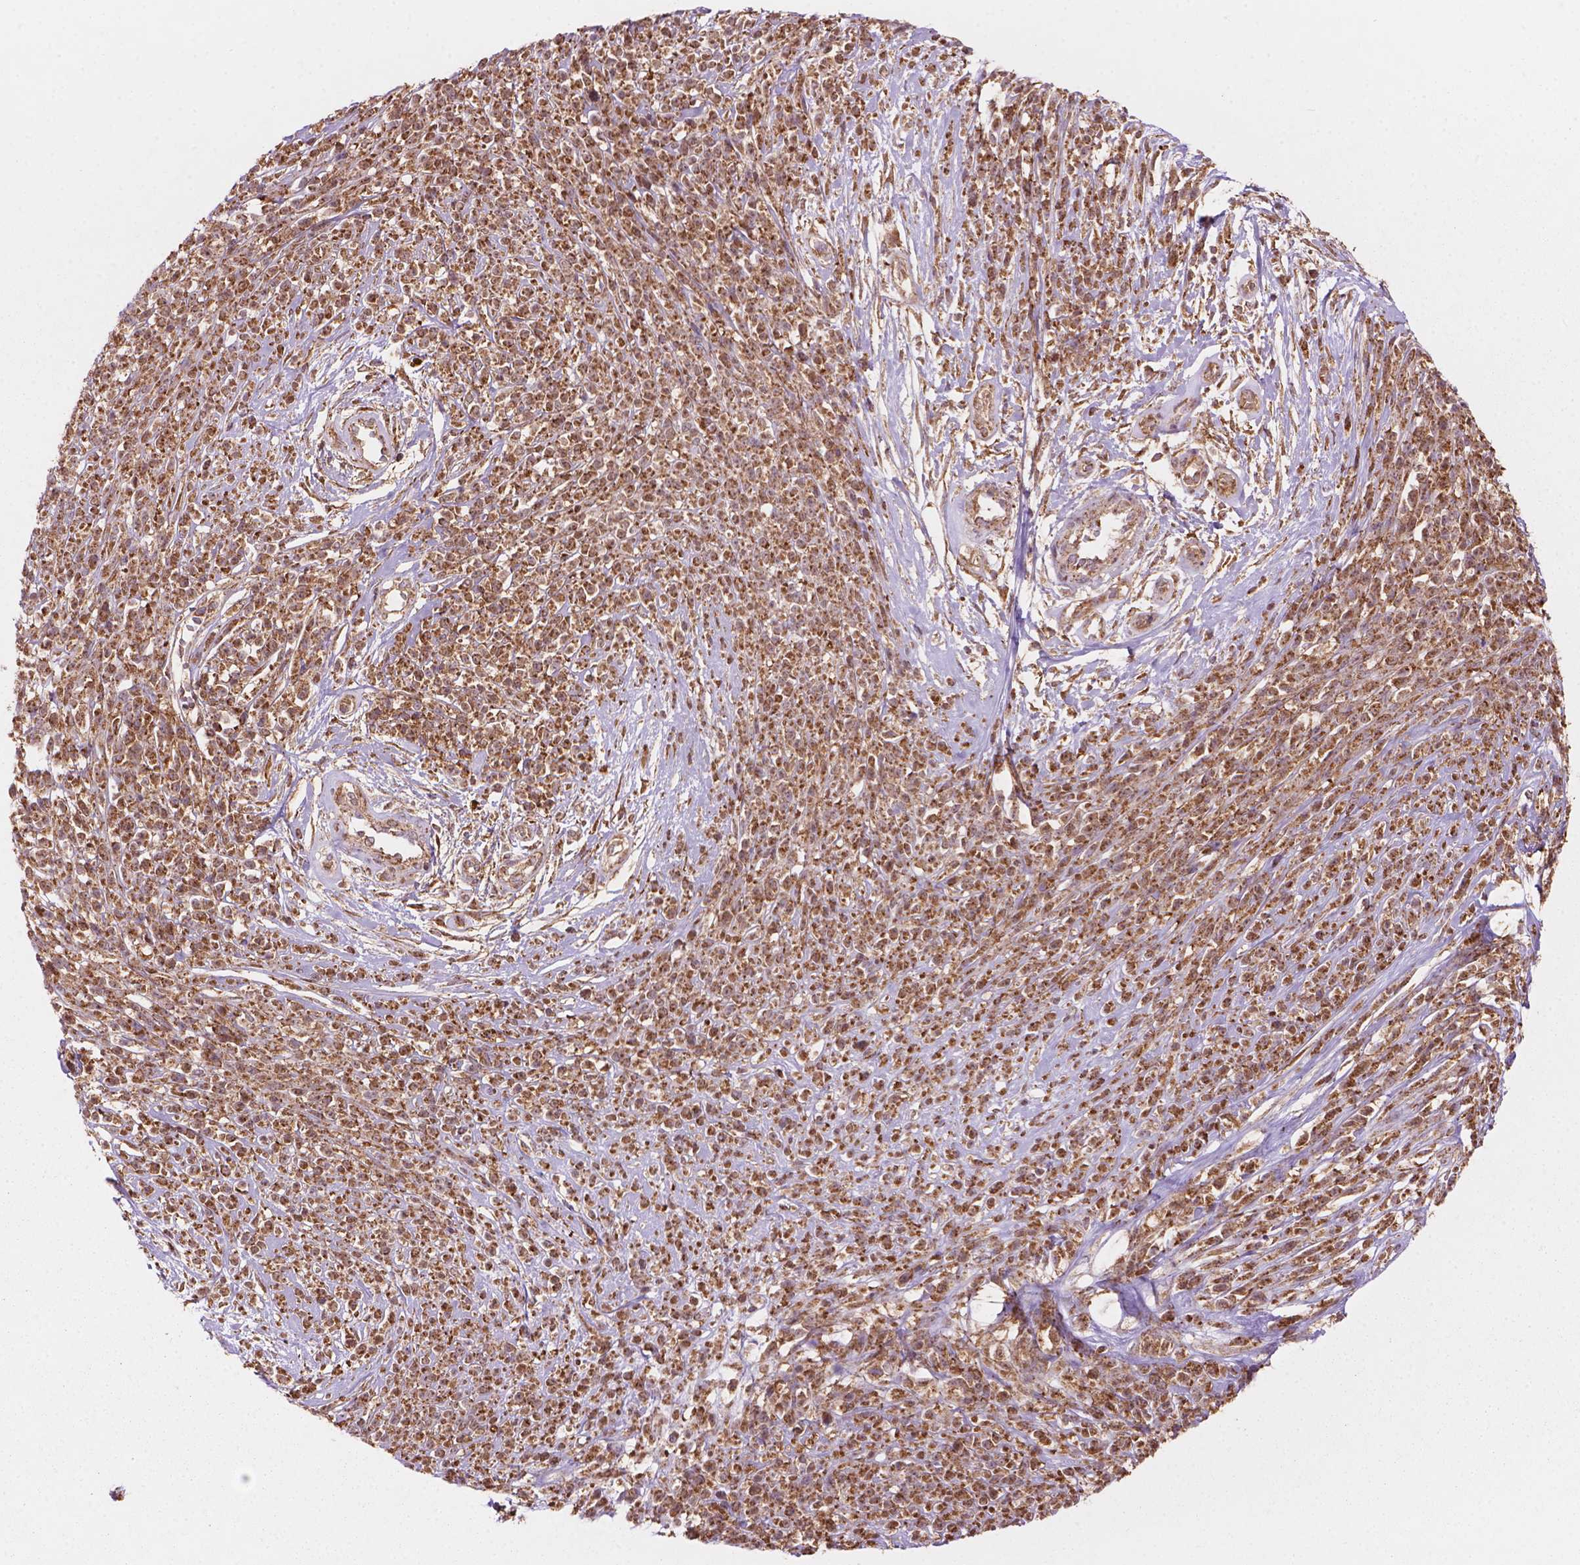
{"staining": {"intensity": "moderate", "quantity": ">75%", "location": "cytoplasmic/membranous"}, "tissue": "melanoma", "cell_type": "Tumor cells", "image_type": "cancer", "snomed": [{"axis": "morphology", "description": "Malignant melanoma, NOS"}, {"axis": "topography", "description": "Skin"}, {"axis": "topography", "description": "Skin of trunk"}], "caption": "An IHC photomicrograph of neoplastic tissue is shown. Protein staining in brown shows moderate cytoplasmic/membranous positivity in malignant melanoma within tumor cells. (Stains: DAB in brown, nuclei in blue, Microscopy: brightfield microscopy at high magnification).", "gene": "VARS2", "patient": {"sex": "male", "age": 74}}